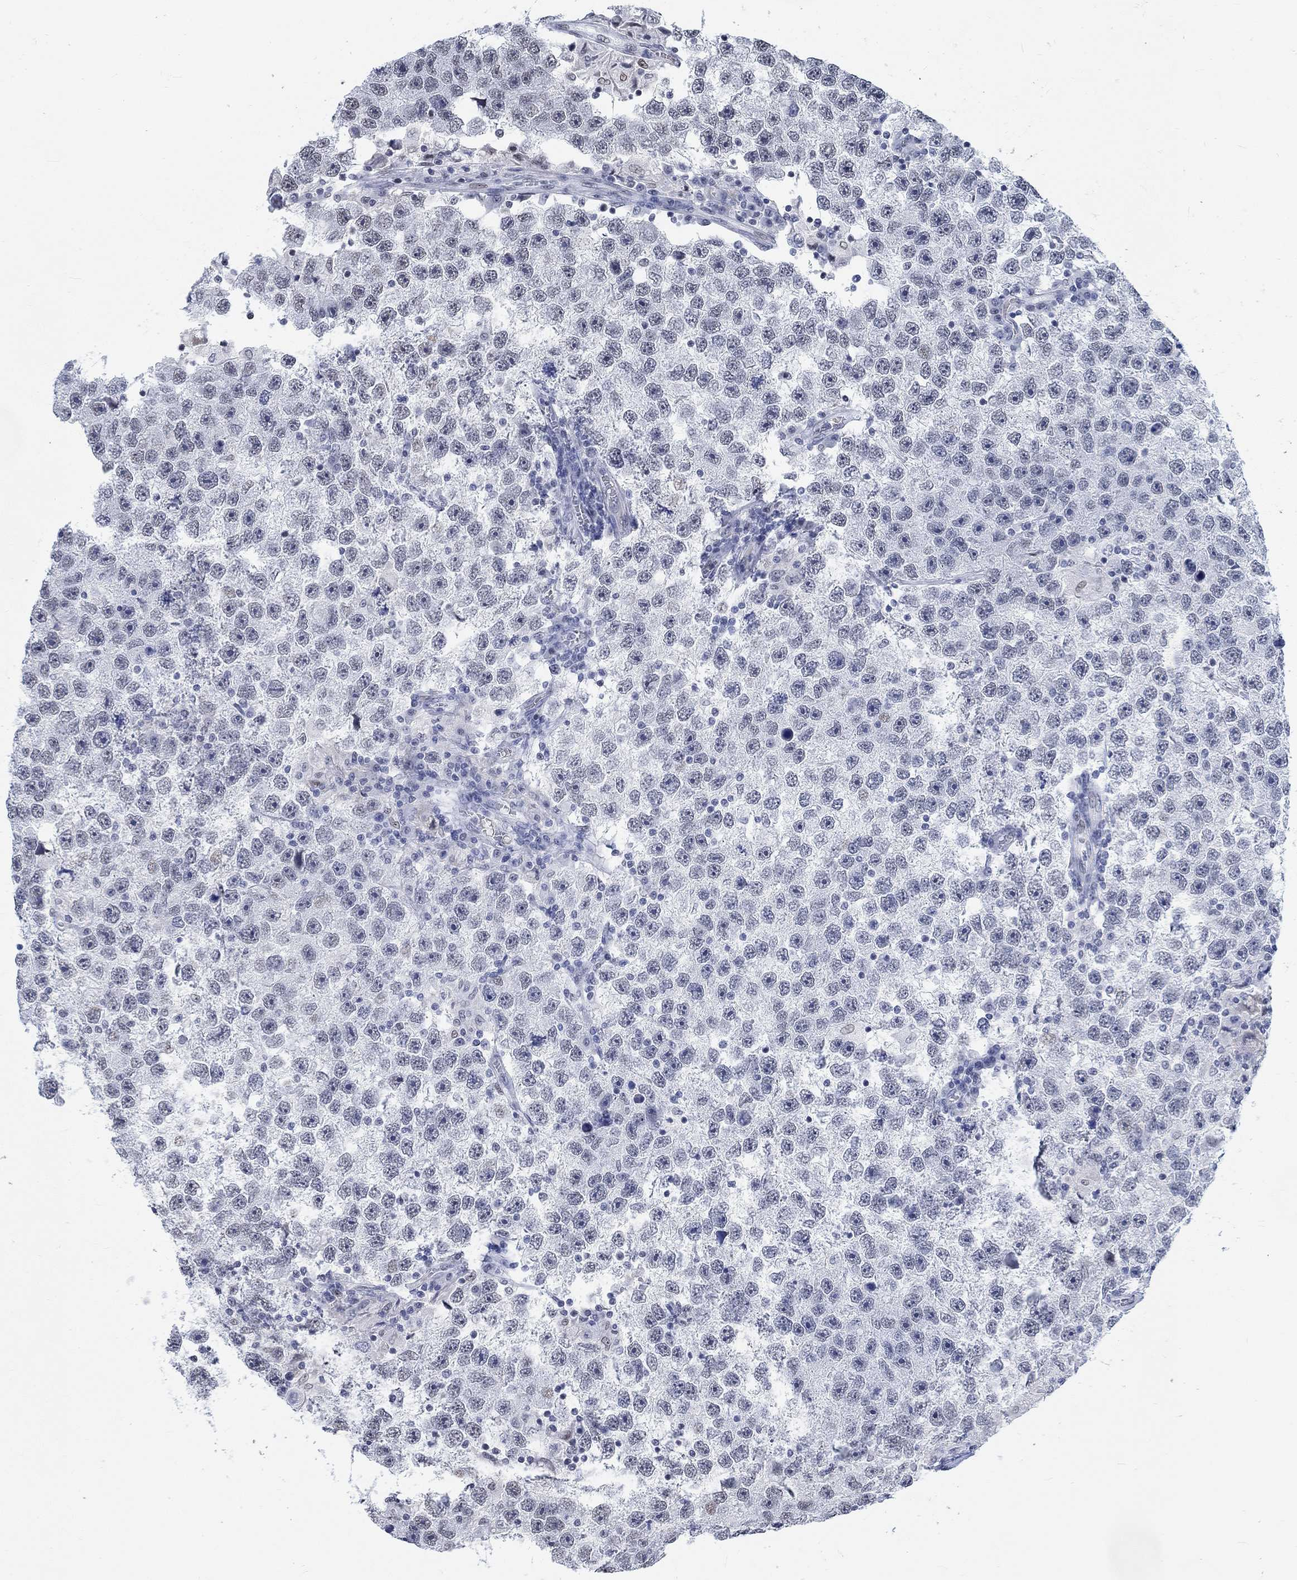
{"staining": {"intensity": "negative", "quantity": "none", "location": "none"}, "tissue": "testis cancer", "cell_type": "Tumor cells", "image_type": "cancer", "snomed": [{"axis": "morphology", "description": "Seminoma, NOS"}, {"axis": "topography", "description": "Testis"}], "caption": "A photomicrograph of testis cancer (seminoma) stained for a protein demonstrates no brown staining in tumor cells.", "gene": "KCNH8", "patient": {"sex": "male", "age": 26}}